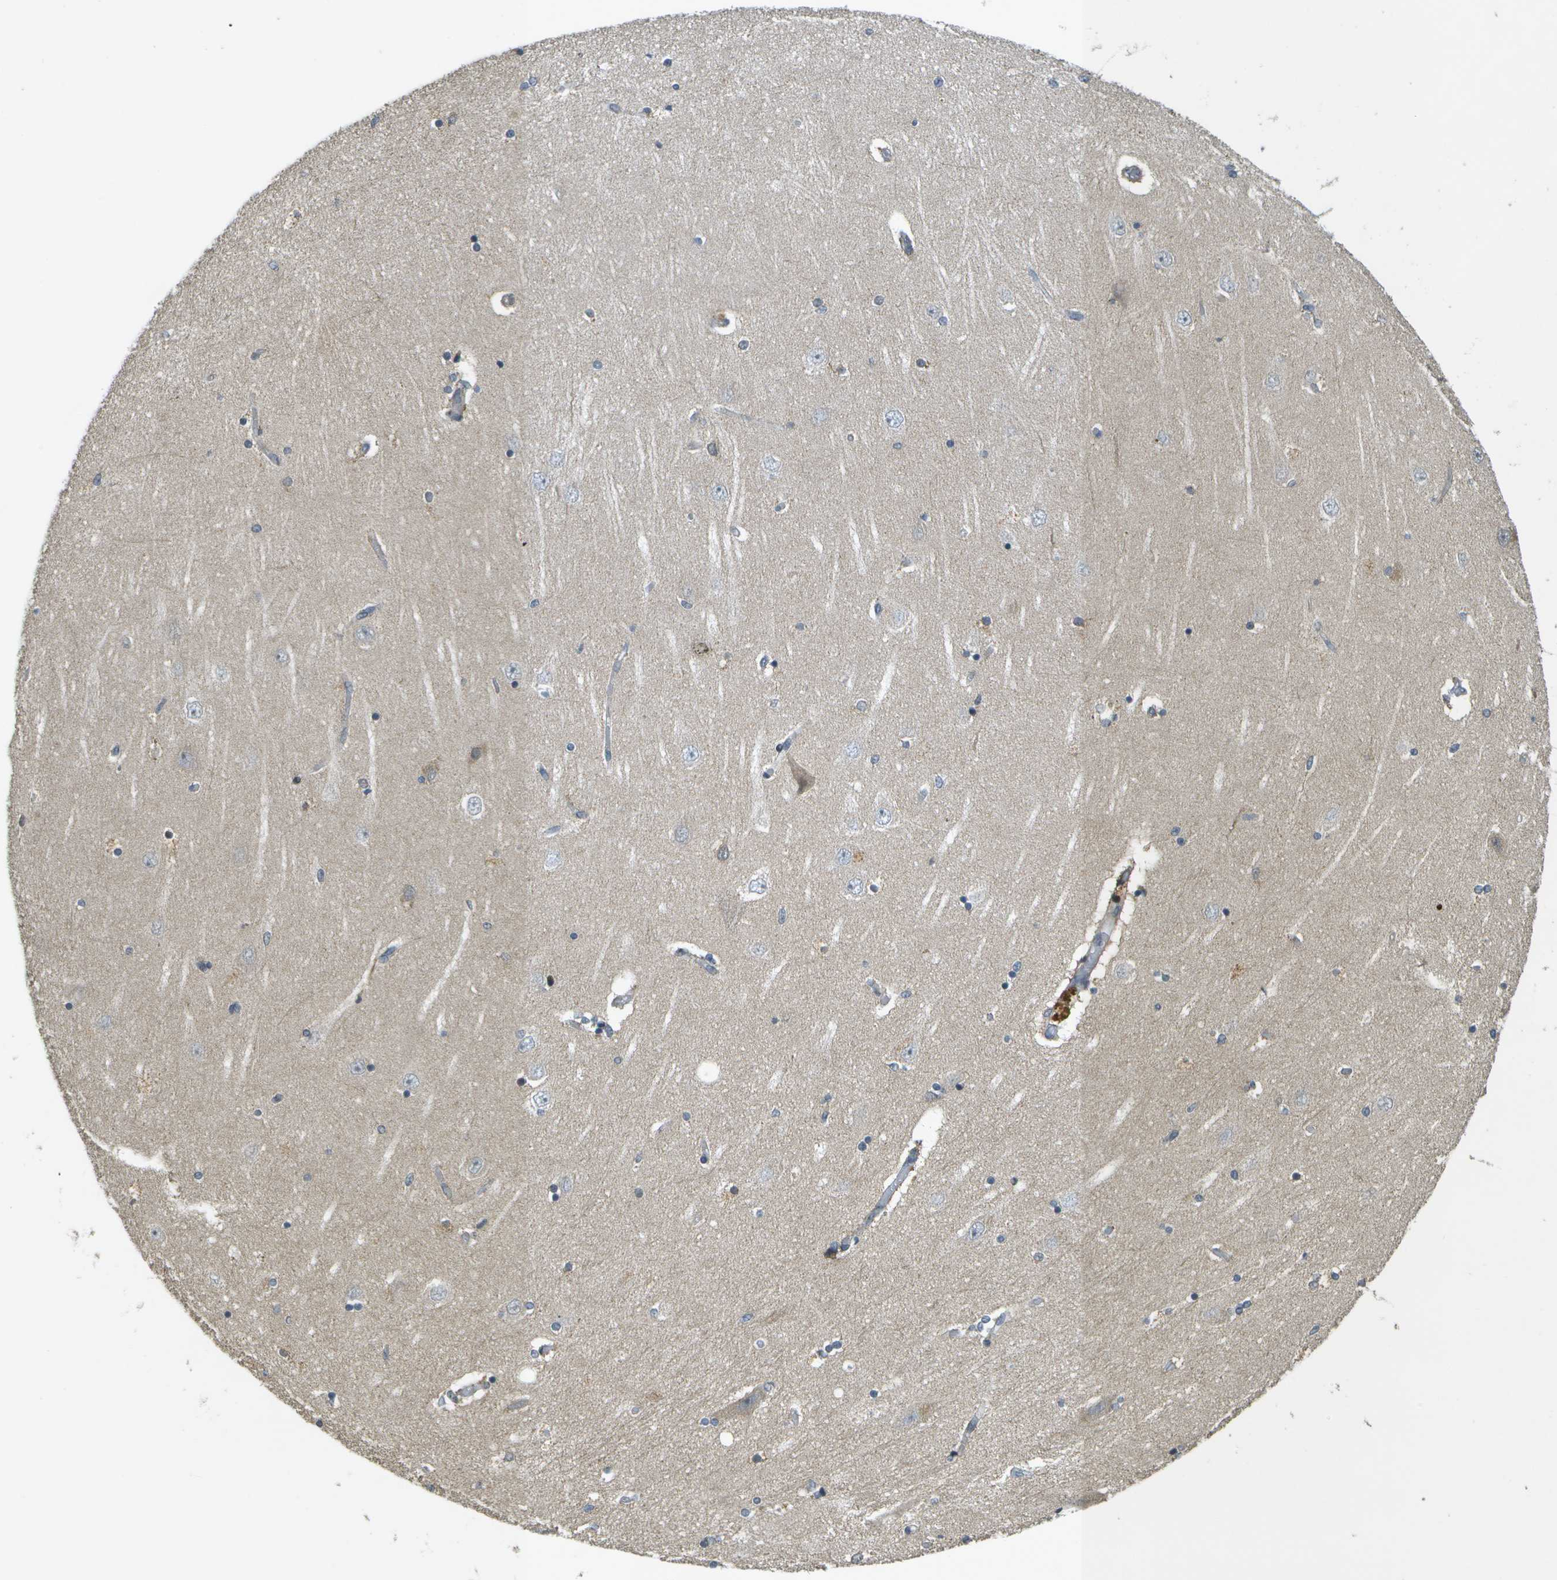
{"staining": {"intensity": "negative", "quantity": "none", "location": "none"}, "tissue": "hippocampus", "cell_type": "Glial cells", "image_type": "normal", "snomed": [{"axis": "morphology", "description": "Normal tissue, NOS"}, {"axis": "topography", "description": "Hippocampus"}], "caption": "An IHC image of benign hippocampus is shown. There is no staining in glial cells of hippocampus.", "gene": "WNK2", "patient": {"sex": "female", "age": 54}}